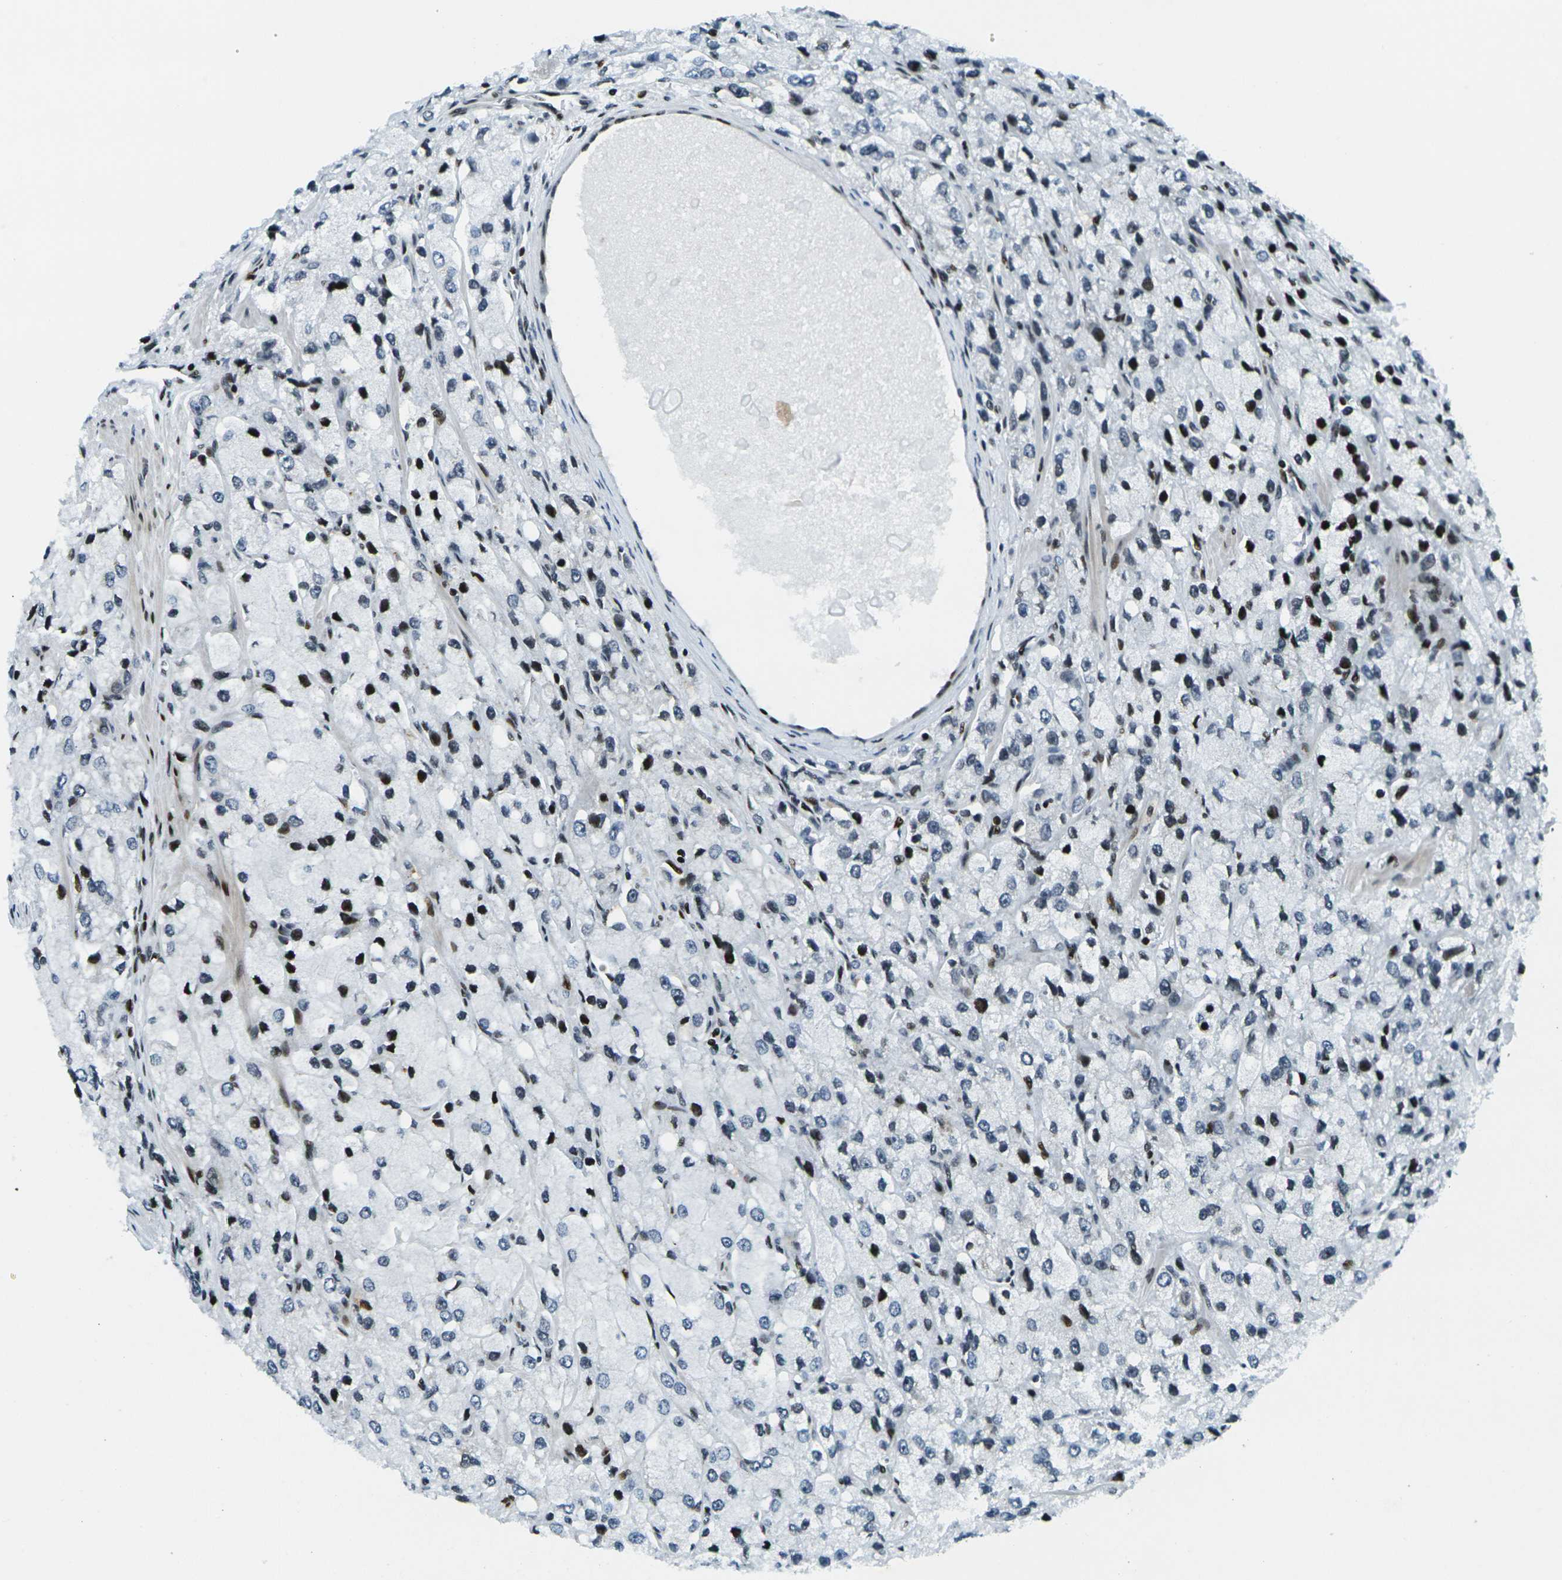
{"staining": {"intensity": "strong", "quantity": "<25%", "location": "nuclear"}, "tissue": "prostate cancer", "cell_type": "Tumor cells", "image_type": "cancer", "snomed": [{"axis": "morphology", "description": "Adenocarcinoma, High grade"}, {"axis": "topography", "description": "Prostate"}], "caption": "Adenocarcinoma (high-grade) (prostate) was stained to show a protein in brown. There is medium levels of strong nuclear staining in approximately <25% of tumor cells.", "gene": "H3-3A", "patient": {"sex": "male", "age": 58}}